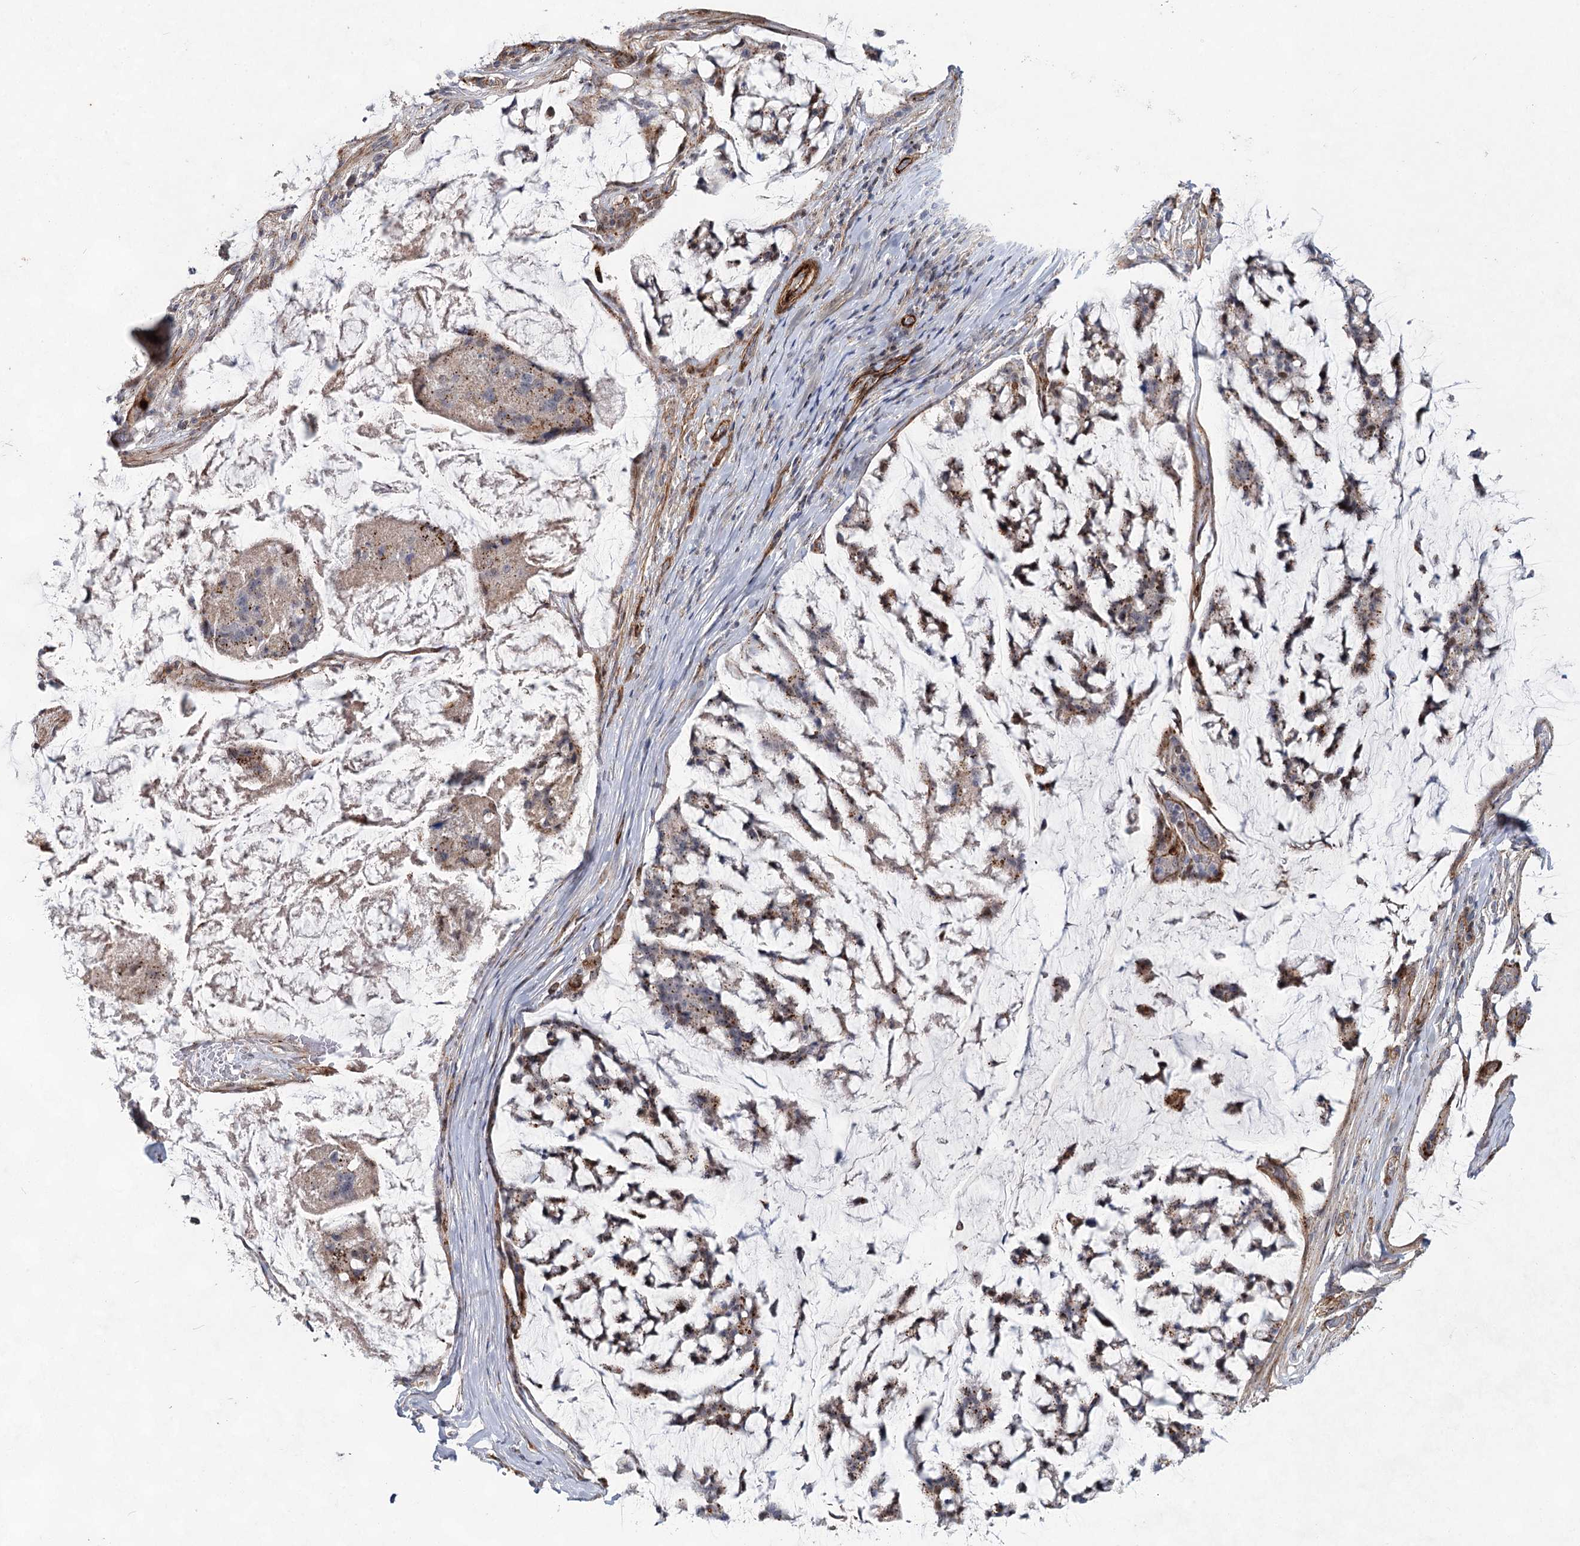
{"staining": {"intensity": "moderate", "quantity": ">75%", "location": "cytoplasmic/membranous"}, "tissue": "stomach cancer", "cell_type": "Tumor cells", "image_type": "cancer", "snomed": [{"axis": "morphology", "description": "Adenocarcinoma, NOS"}, {"axis": "topography", "description": "Stomach, lower"}], "caption": "Stomach cancer stained with a protein marker displays moderate staining in tumor cells.", "gene": "ATL2", "patient": {"sex": "male", "age": 67}}